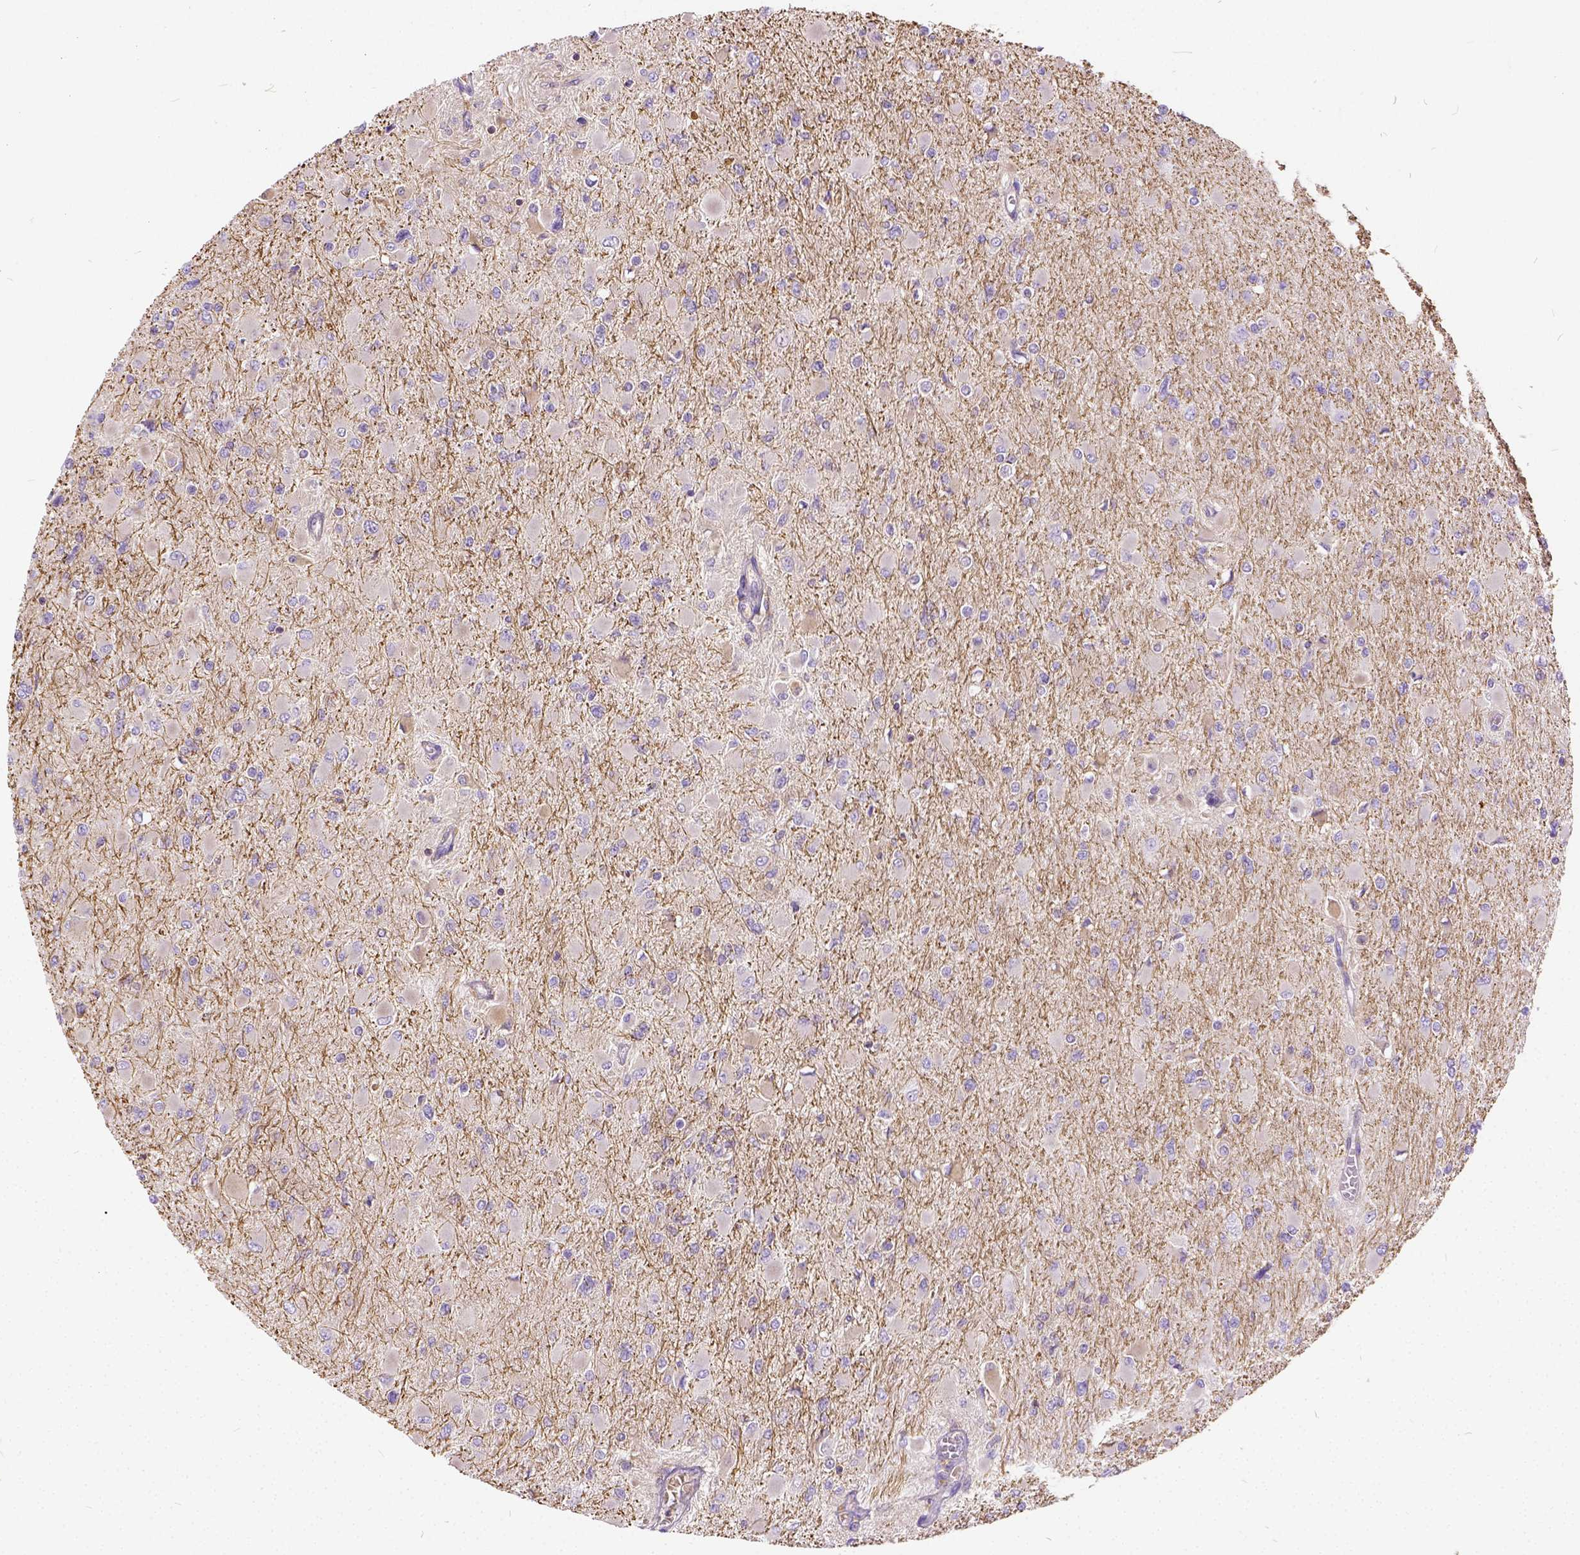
{"staining": {"intensity": "negative", "quantity": "none", "location": "none"}, "tissue": "glioma", "cell_type": "Tumor cells", "image_type": "cancer", "snomed": [{"axis": "morphology", "description": "Glioma, malignant, High grade"}, {"axis": "topography", "description": "Cerebral cortex"}], "caption": "Tumor cells show no significant staining in malignant glioma (high-grade).", "gene": "CADM4", "patient": {"sex": "female", "age": 36}}